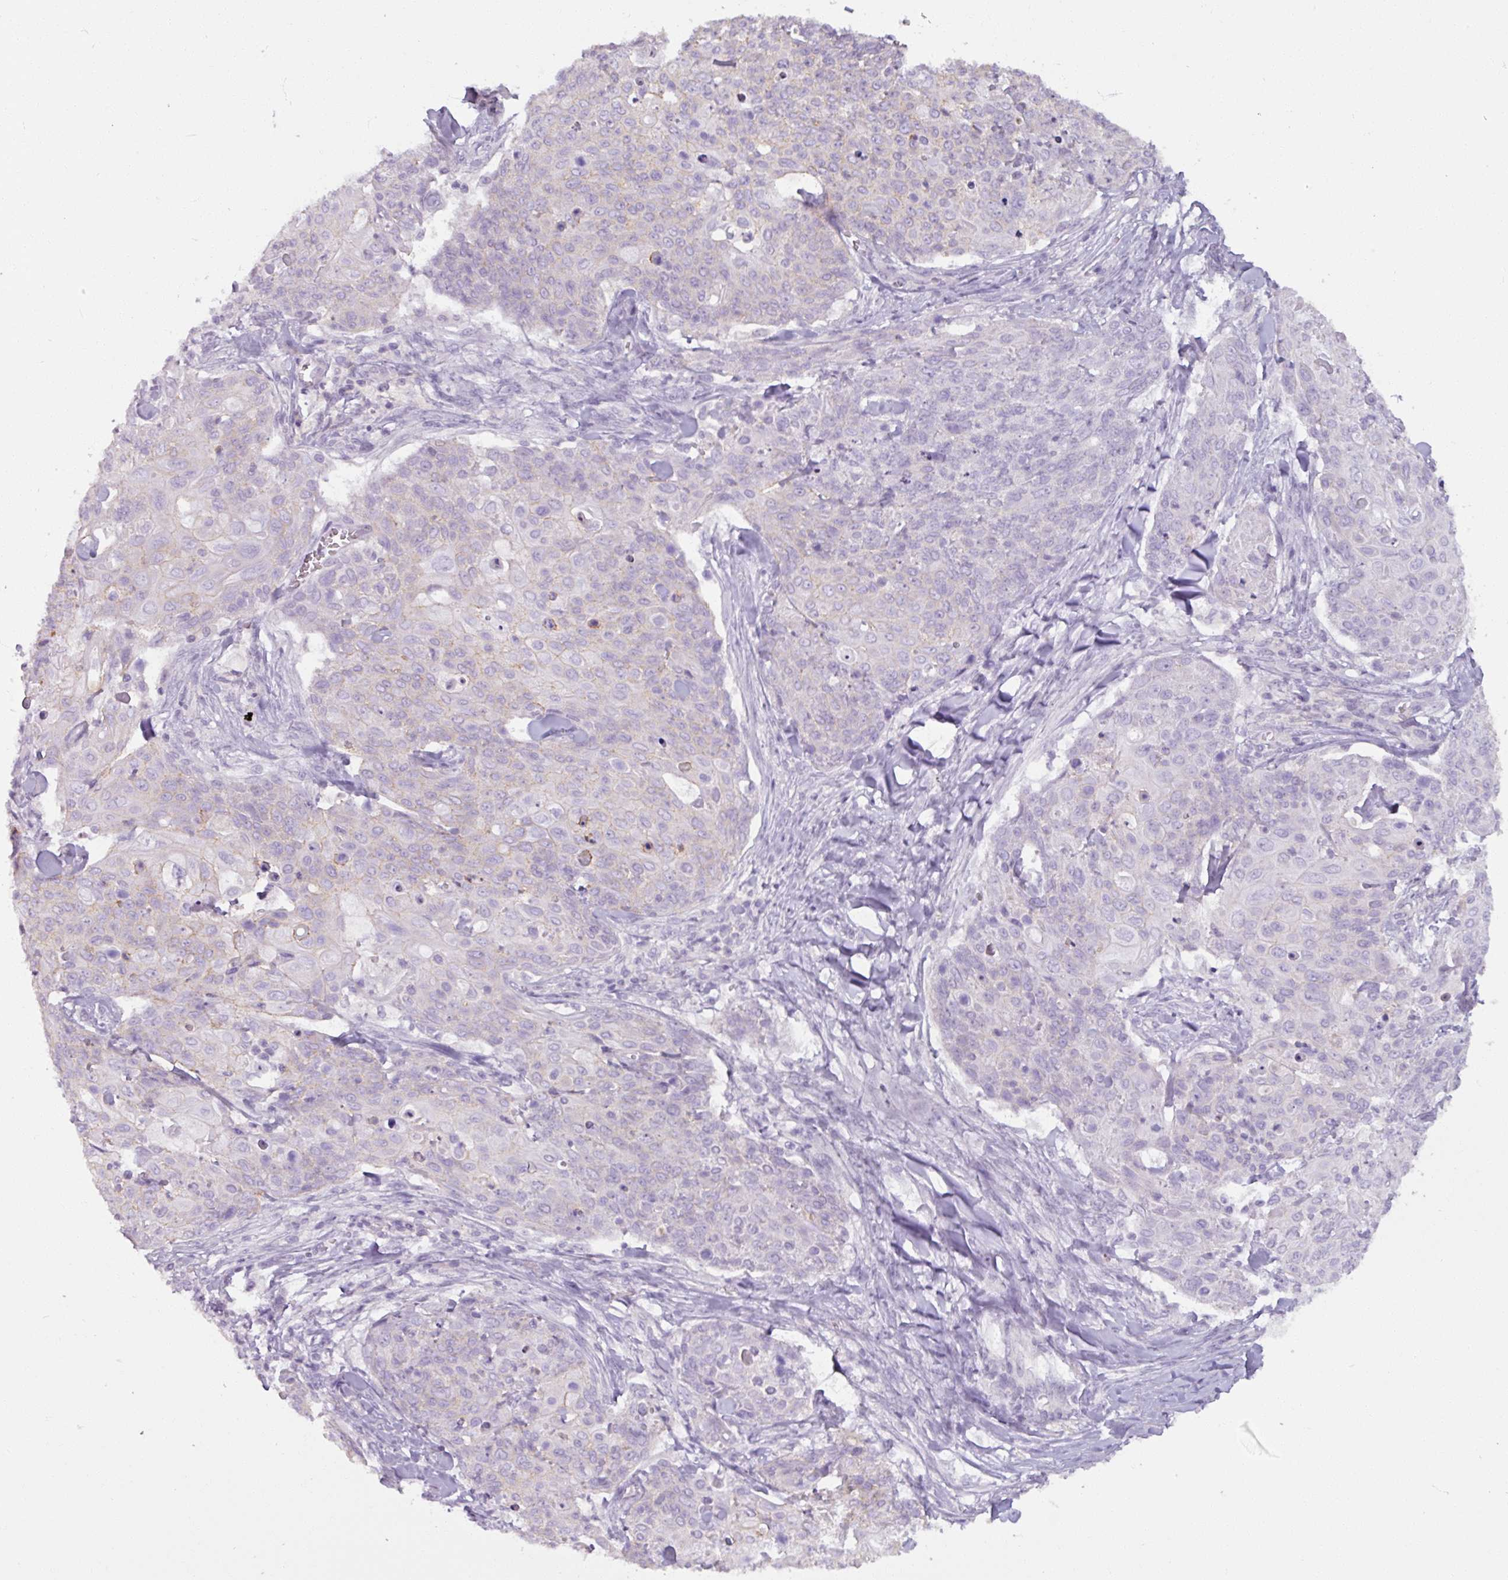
{"staining": {"intensity": "negative", "quantity": "none", "location": "none"}, "tissue": "skin cancer", "cell_type": "Tumor cells", "image_type": "cancer", "snomed": [{"axis": "morphology", "description": "Squamous cell carcinoma, NOS"}, {"axis": "topography", "description": "Skin"}, {"axis": "topography", "description": "Vulva"}], "caption": "The immunohistochemistry micrograph has no significant positivity in tumor cells of skin squamous cell carcinoma tissue.", "gene": "PNMA6A", "patient": {"sex": "female", "age": 85}}